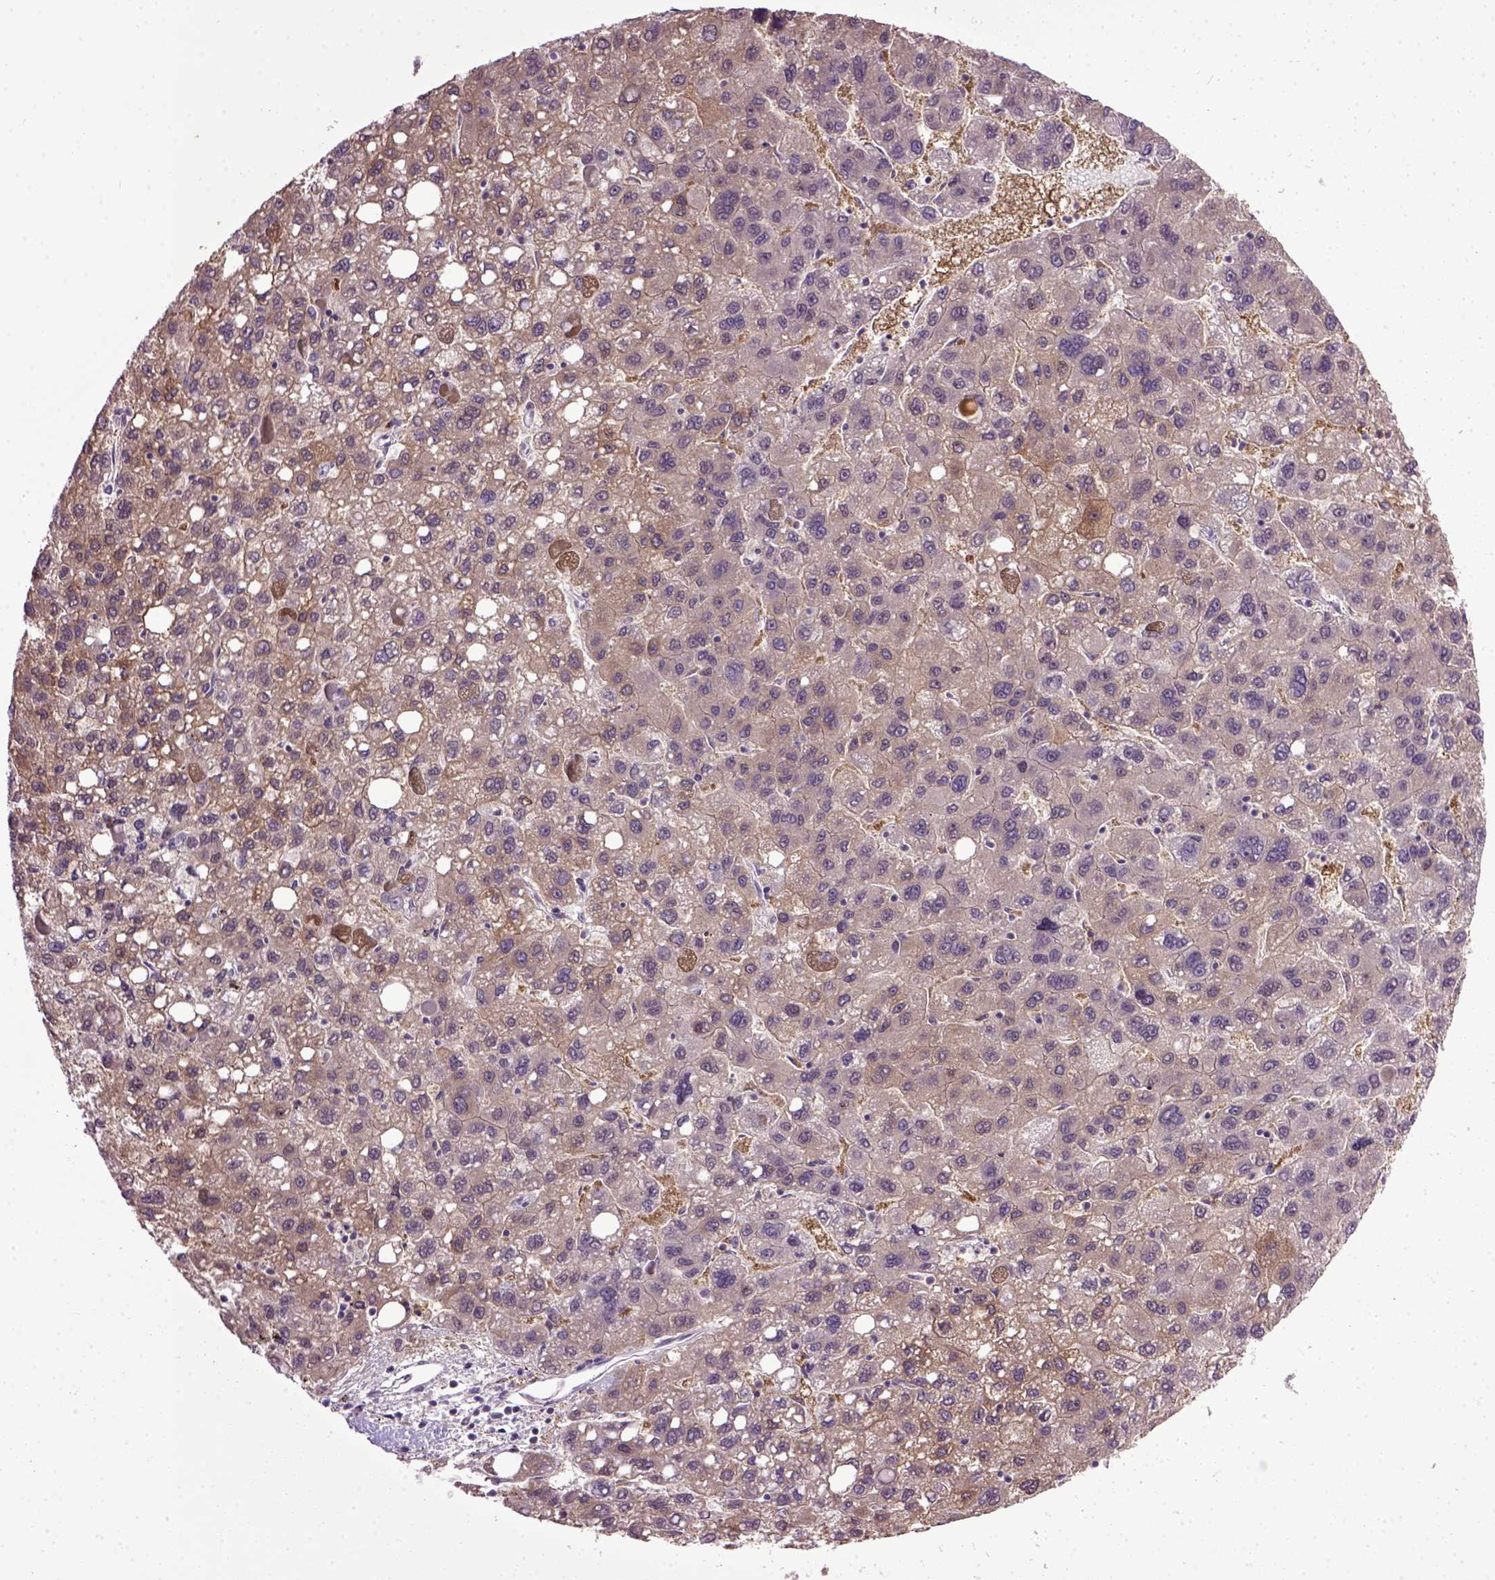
{"staining": {"intensity": "moderate", "quantity": "<25%", "location": "cytoplasmic/membranous"}, "tissue": "liver cancer", "cell_type": "Tumor cells", "image_type": "cancer", "snomed": [{"axis": "morphology", "description": "Carcinoma, Hepatocellular, NOS"}, {"axis": "topography", "description": "Liver"}], "caption": "Immunohistochemistry image of liver cancer (hepatocellular carcinoma) stained for a protein (brown), which shows low levels of moderate cytoplasmic/membranous staining in approximately <25% of tumor cells.", "gene": "RAB43", "patient": {"sex": "female", "age": 82}}